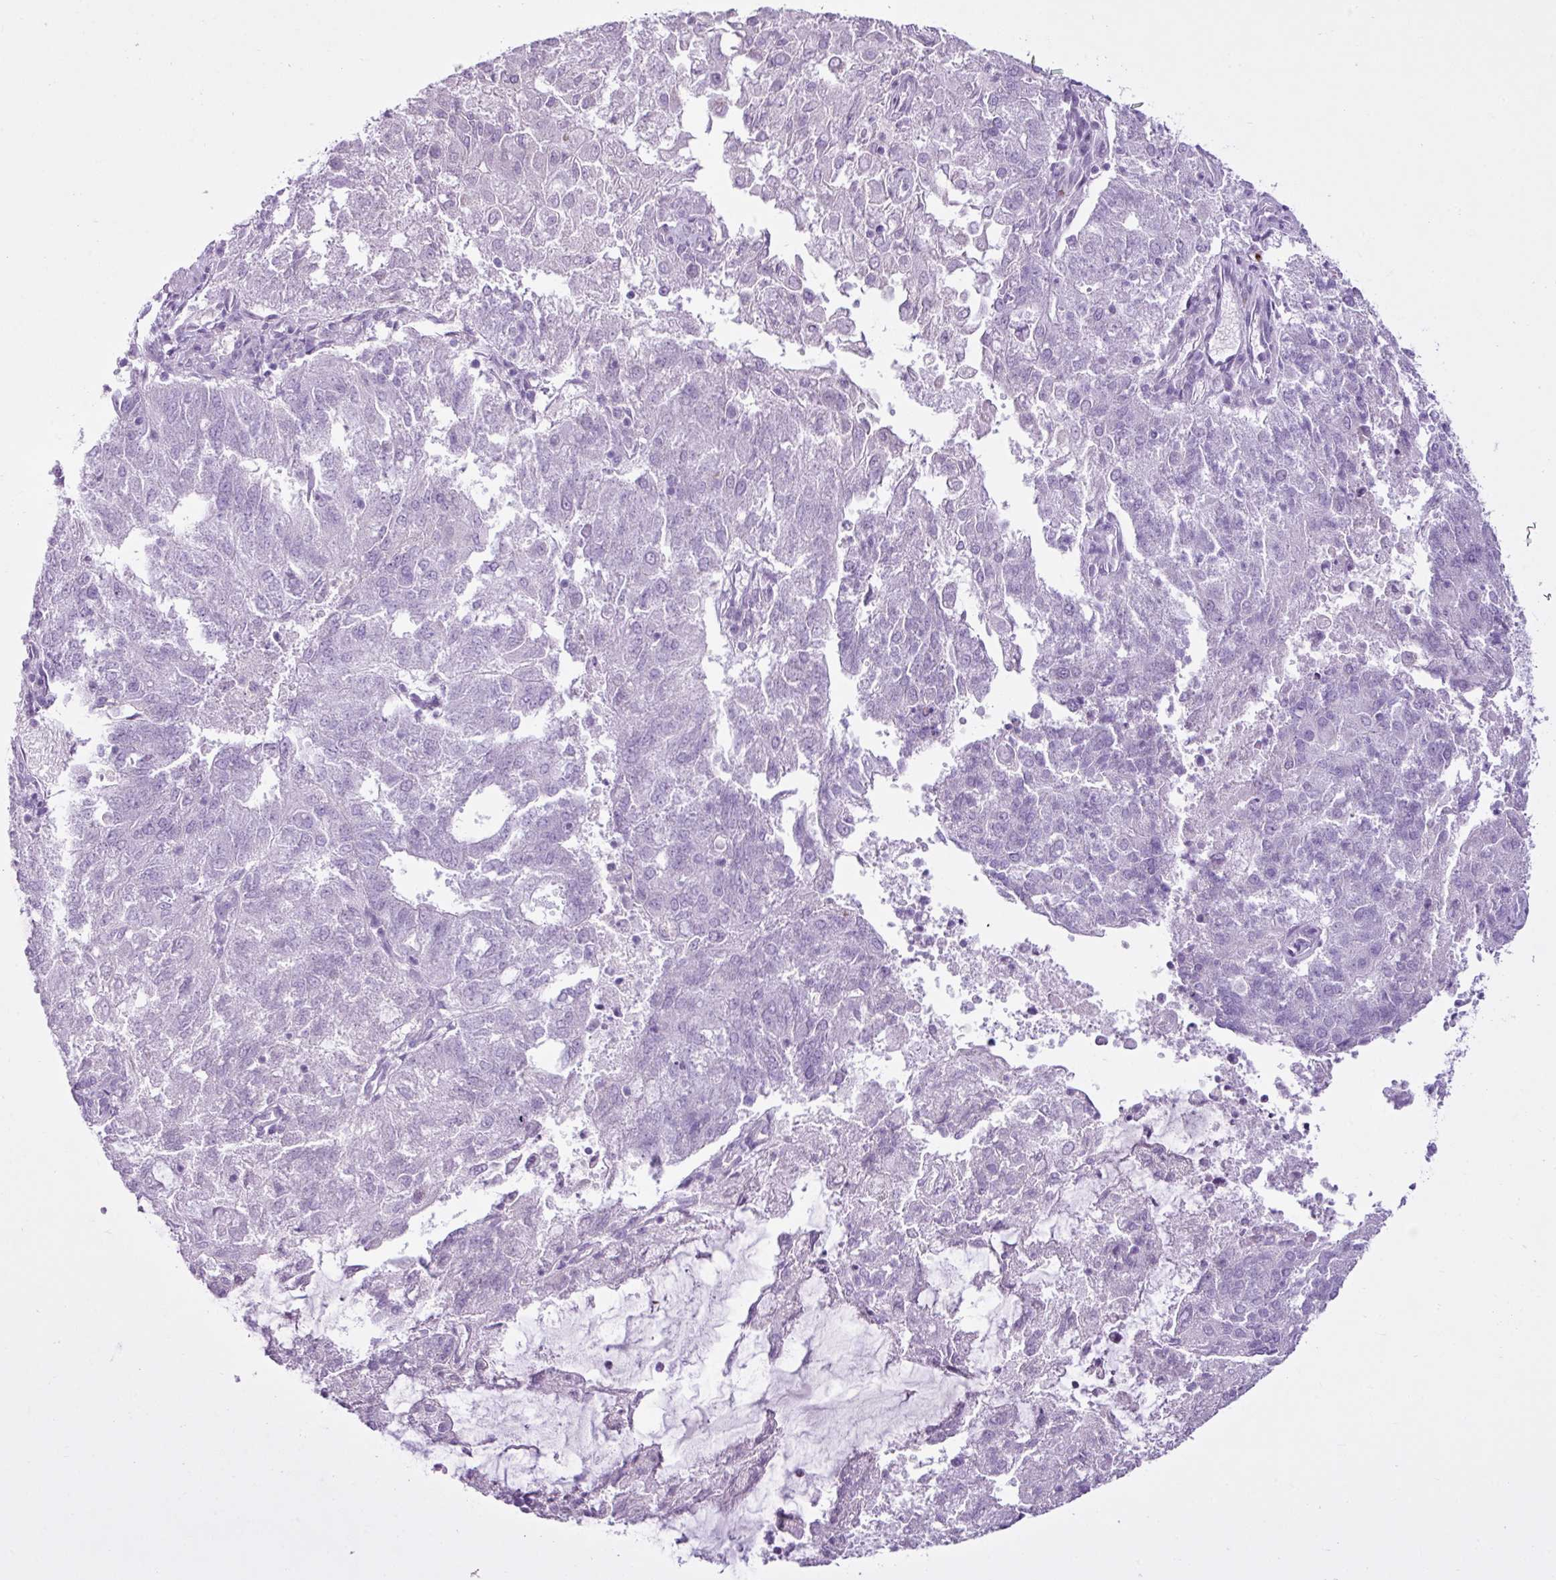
{"staining": {"intensity": "negative", "quantity": "none", "location": "none"}, "tissue": "endometrial cancer", "cell_type": "Tumor cells", "image_type": "cancer", "snomed": [{"axis": "morphology", "description": "Adenocarcinoma, NOS"}, {"axis": "topography", "description": "Endometrium"}], "caption": "Endometrial cancer (adenocarcinoma) was stained to show a protein in brown. There is no significant expression in tumor cells.", "gene": "LILRB4", "patient": {"sex": "female", "age": 82}}